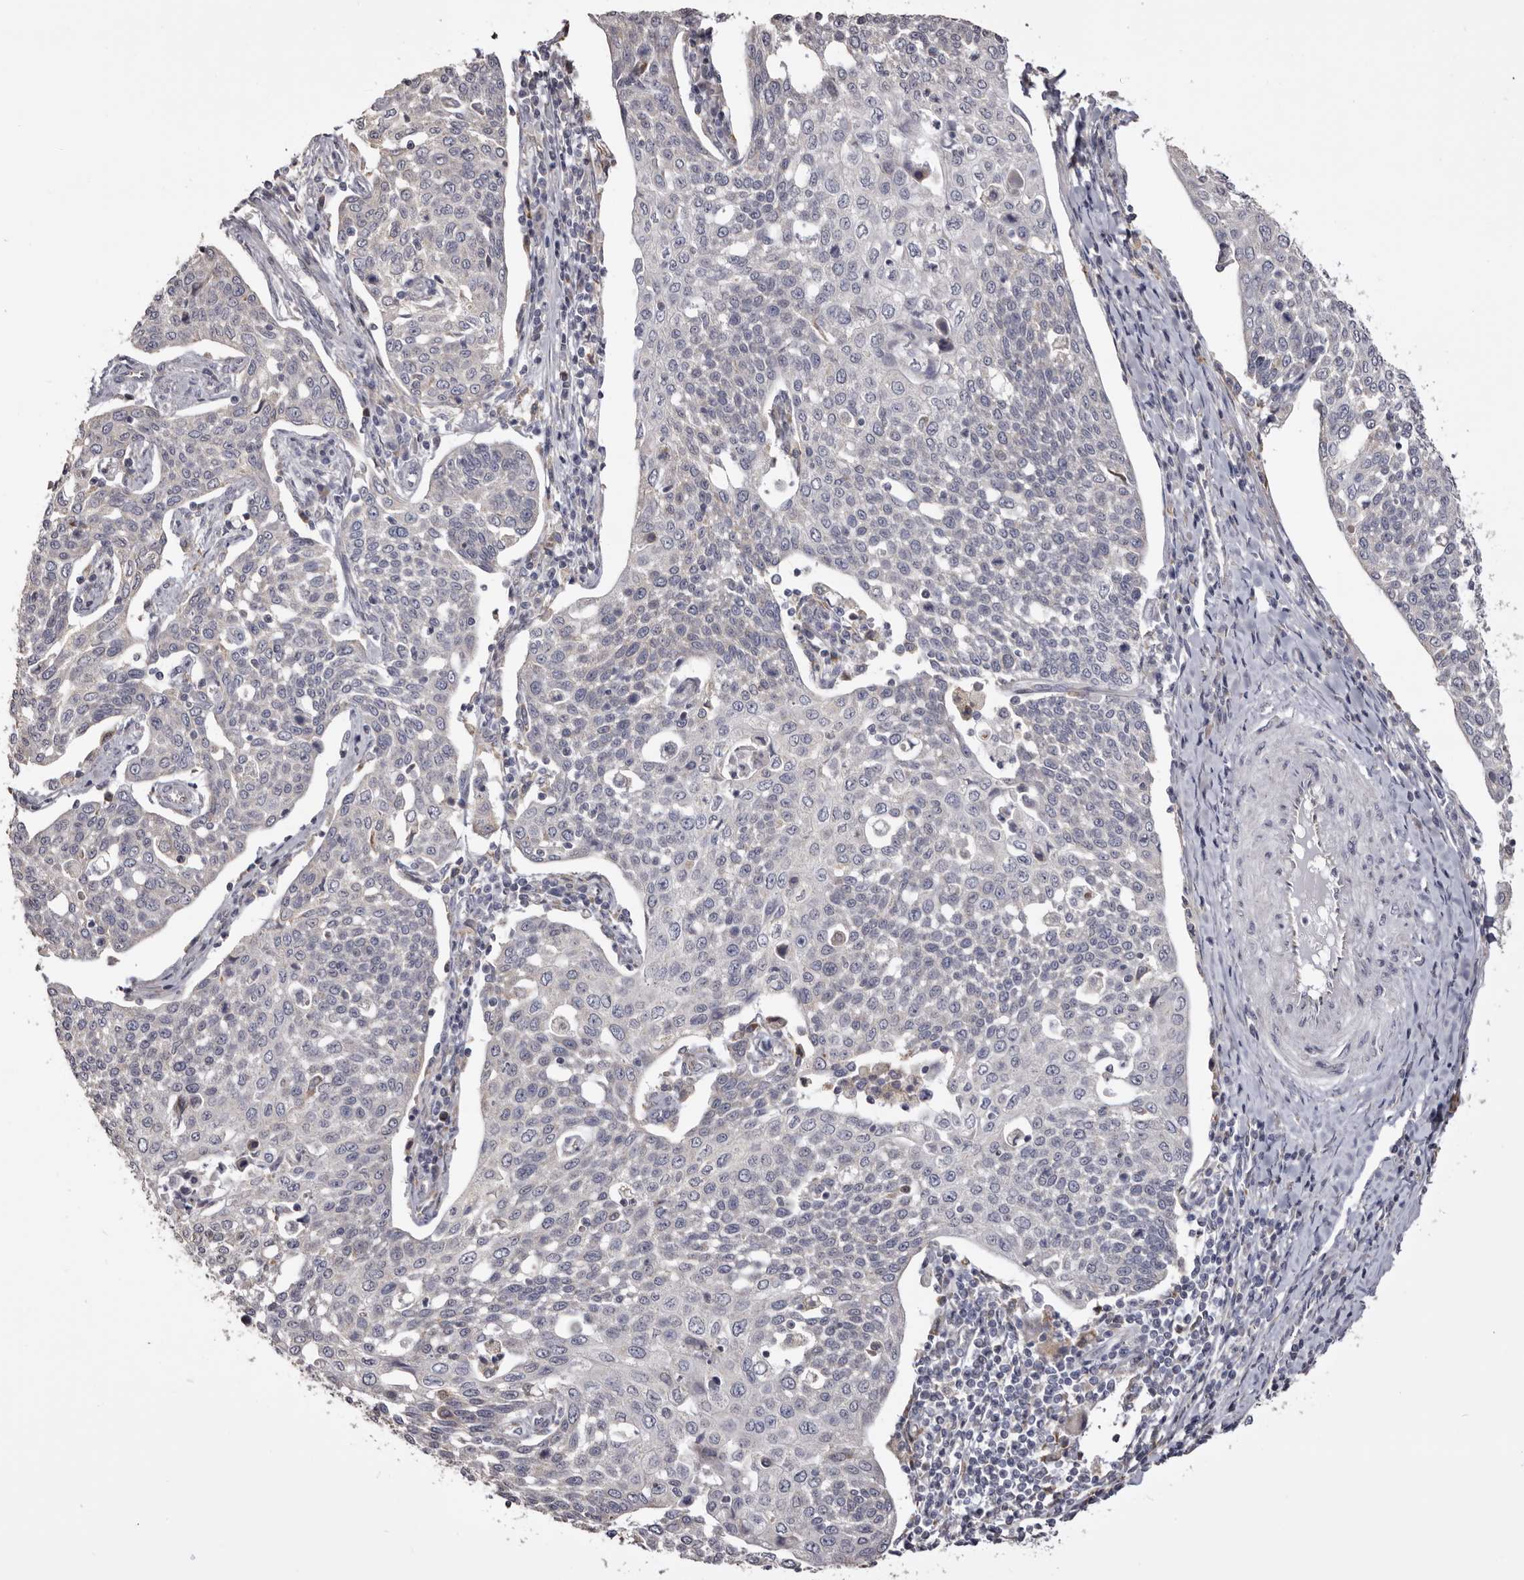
{"staining": {"intensity": "negative", "quantity": "none", "location": "none"}, "tissue": "cervical cancer", "cell_type": "Tumor cells", "image_type": "cancer", "snomed": [{"axis": "morphology", "description": "Squamous cell carcinoma, NOS"}, {"axis": "topography", "description": "Cervix"}], "caption": "Cervical cancer stained for a protein using immunohistochemistry shows no positivity tumor cells.", "gene": "PIGX", "patient": {"sex": "female", "age": 34}}